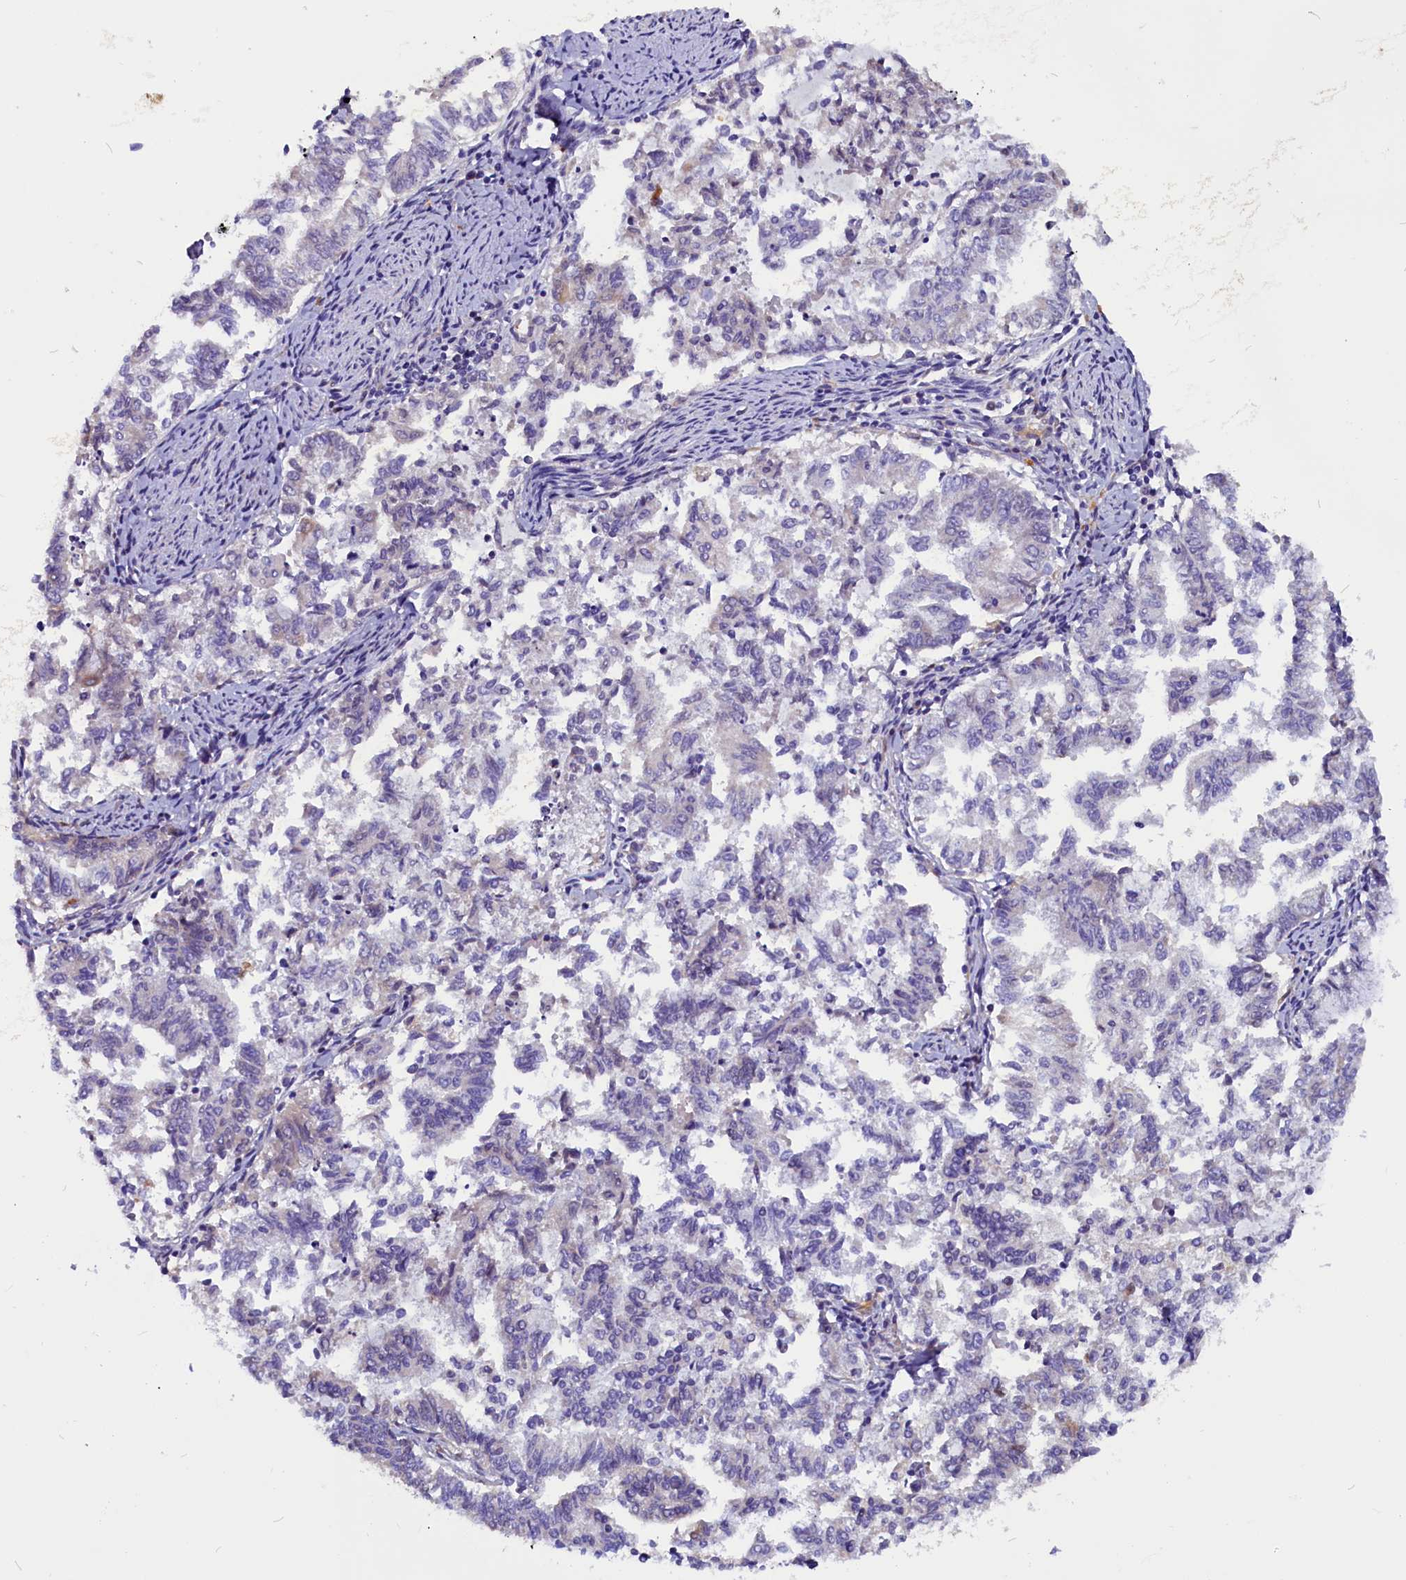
{"staining": {"intensity": "negative", "quantity": "none", "location": "none"}, "tissue": "endometrial cancer", "cell_type": "Tumor cells", "image_type": "cancer", "snomed": [{"axis": "morphology", "description": "Adenocarcinoma, NOS"}, {"axis": "topography", "description": "Endometrium"}], "caption": "IHC image of neoplastic tissue: endometrial cancer (adenocarcinoma) stained with DAB (3,3'-diaminobenzidine) displays no significant protein positivity in tumor cells.", "gene": "CCBE1", "patient": {"sex": "female", "age": 79}}